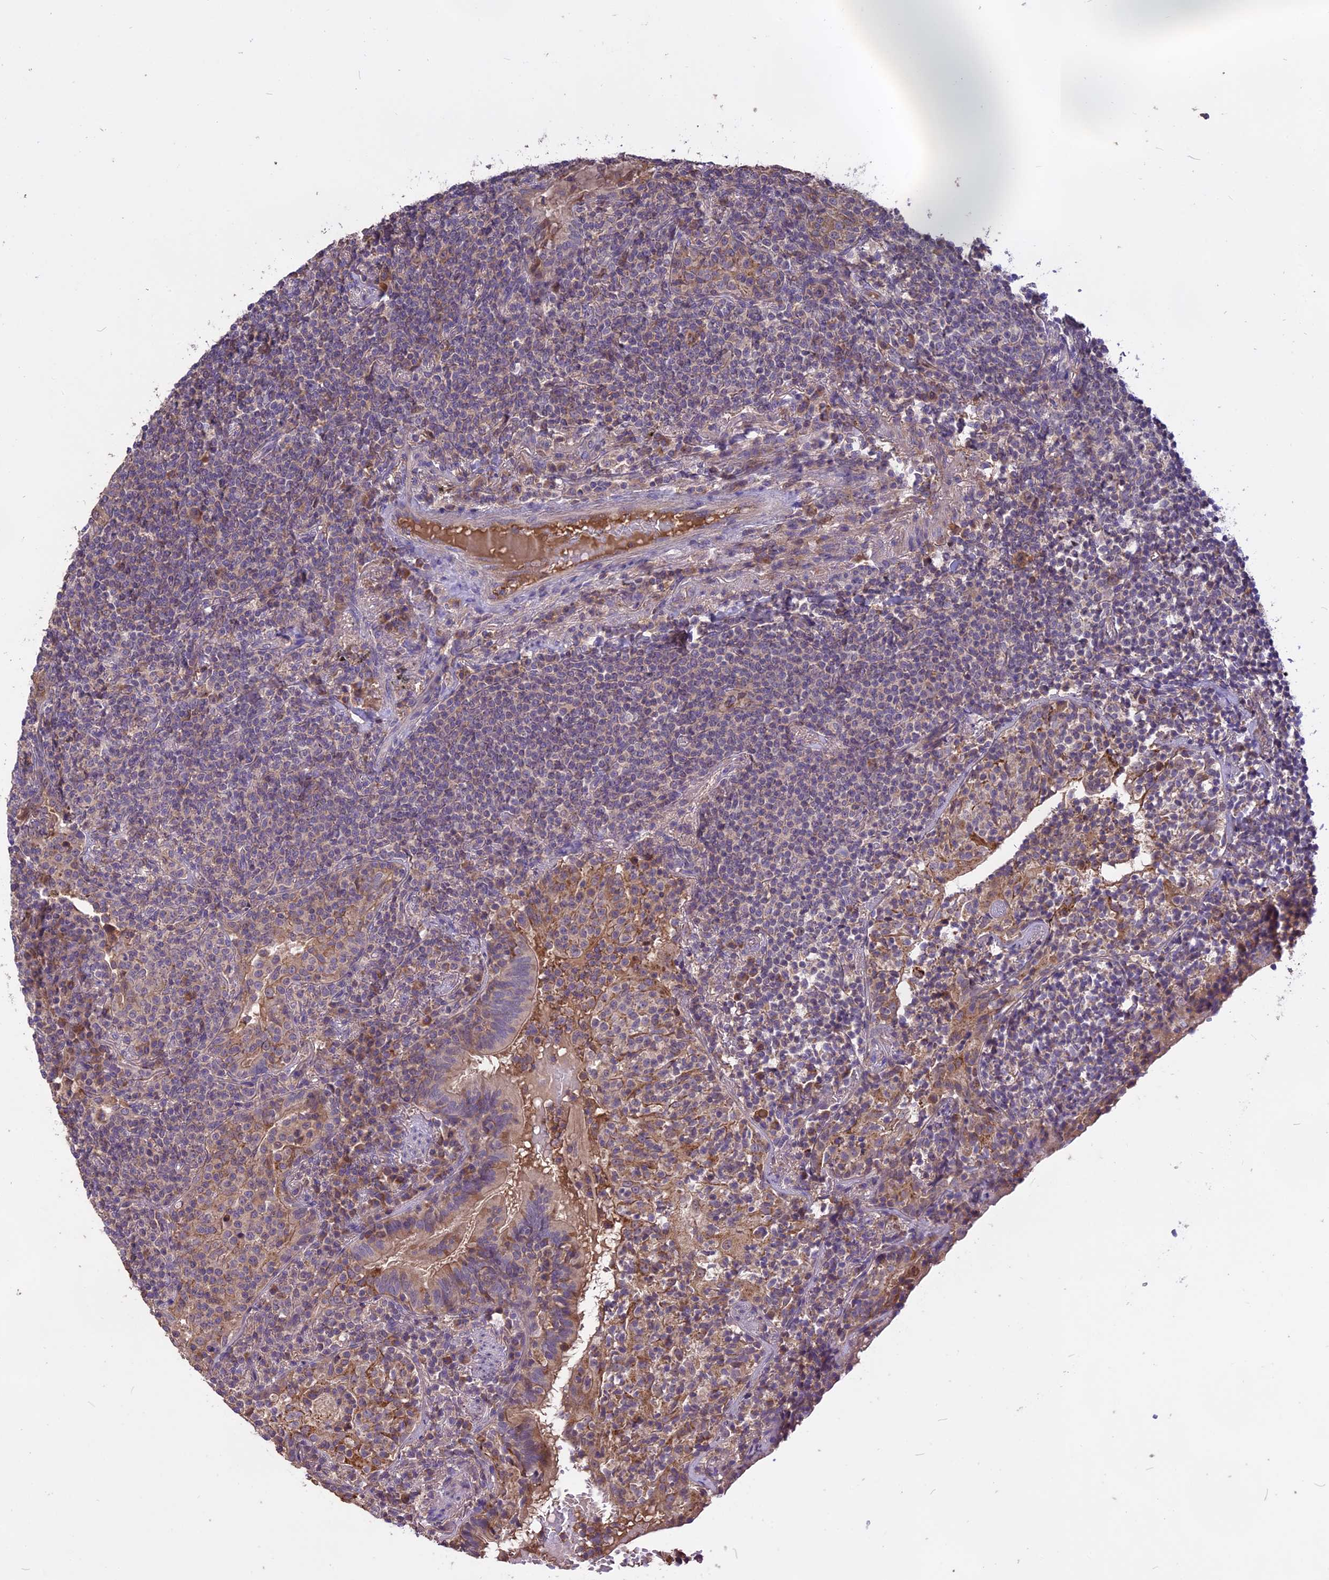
{"staining": {"intensity": "negative", "quantity": "none", "location": "none"}, "tissue": "lymphoma", "cell_type": "Tumor cells", "image_type": "cancer", "snomed": [{"axis": "morphology", "description": "Malignant lymphoma, non-Hodgkin's type, Low grade"}, {"axis": "topography", "description": "Lung"}], "caption": "IHC photomicrograph of neoplastic tissue: human malignant lymphoma, non-Hodgkin's type (low-grade) stained with DAB (3,3'-diaminobenzidine) shows no significant protein expression in tumor cells. The staining is performed using DAB brown chromogen with nuclei counter-stained in using hematoxylin.", "gene": "NUDT8", "patient": {"sex": "female", "age": 71}}